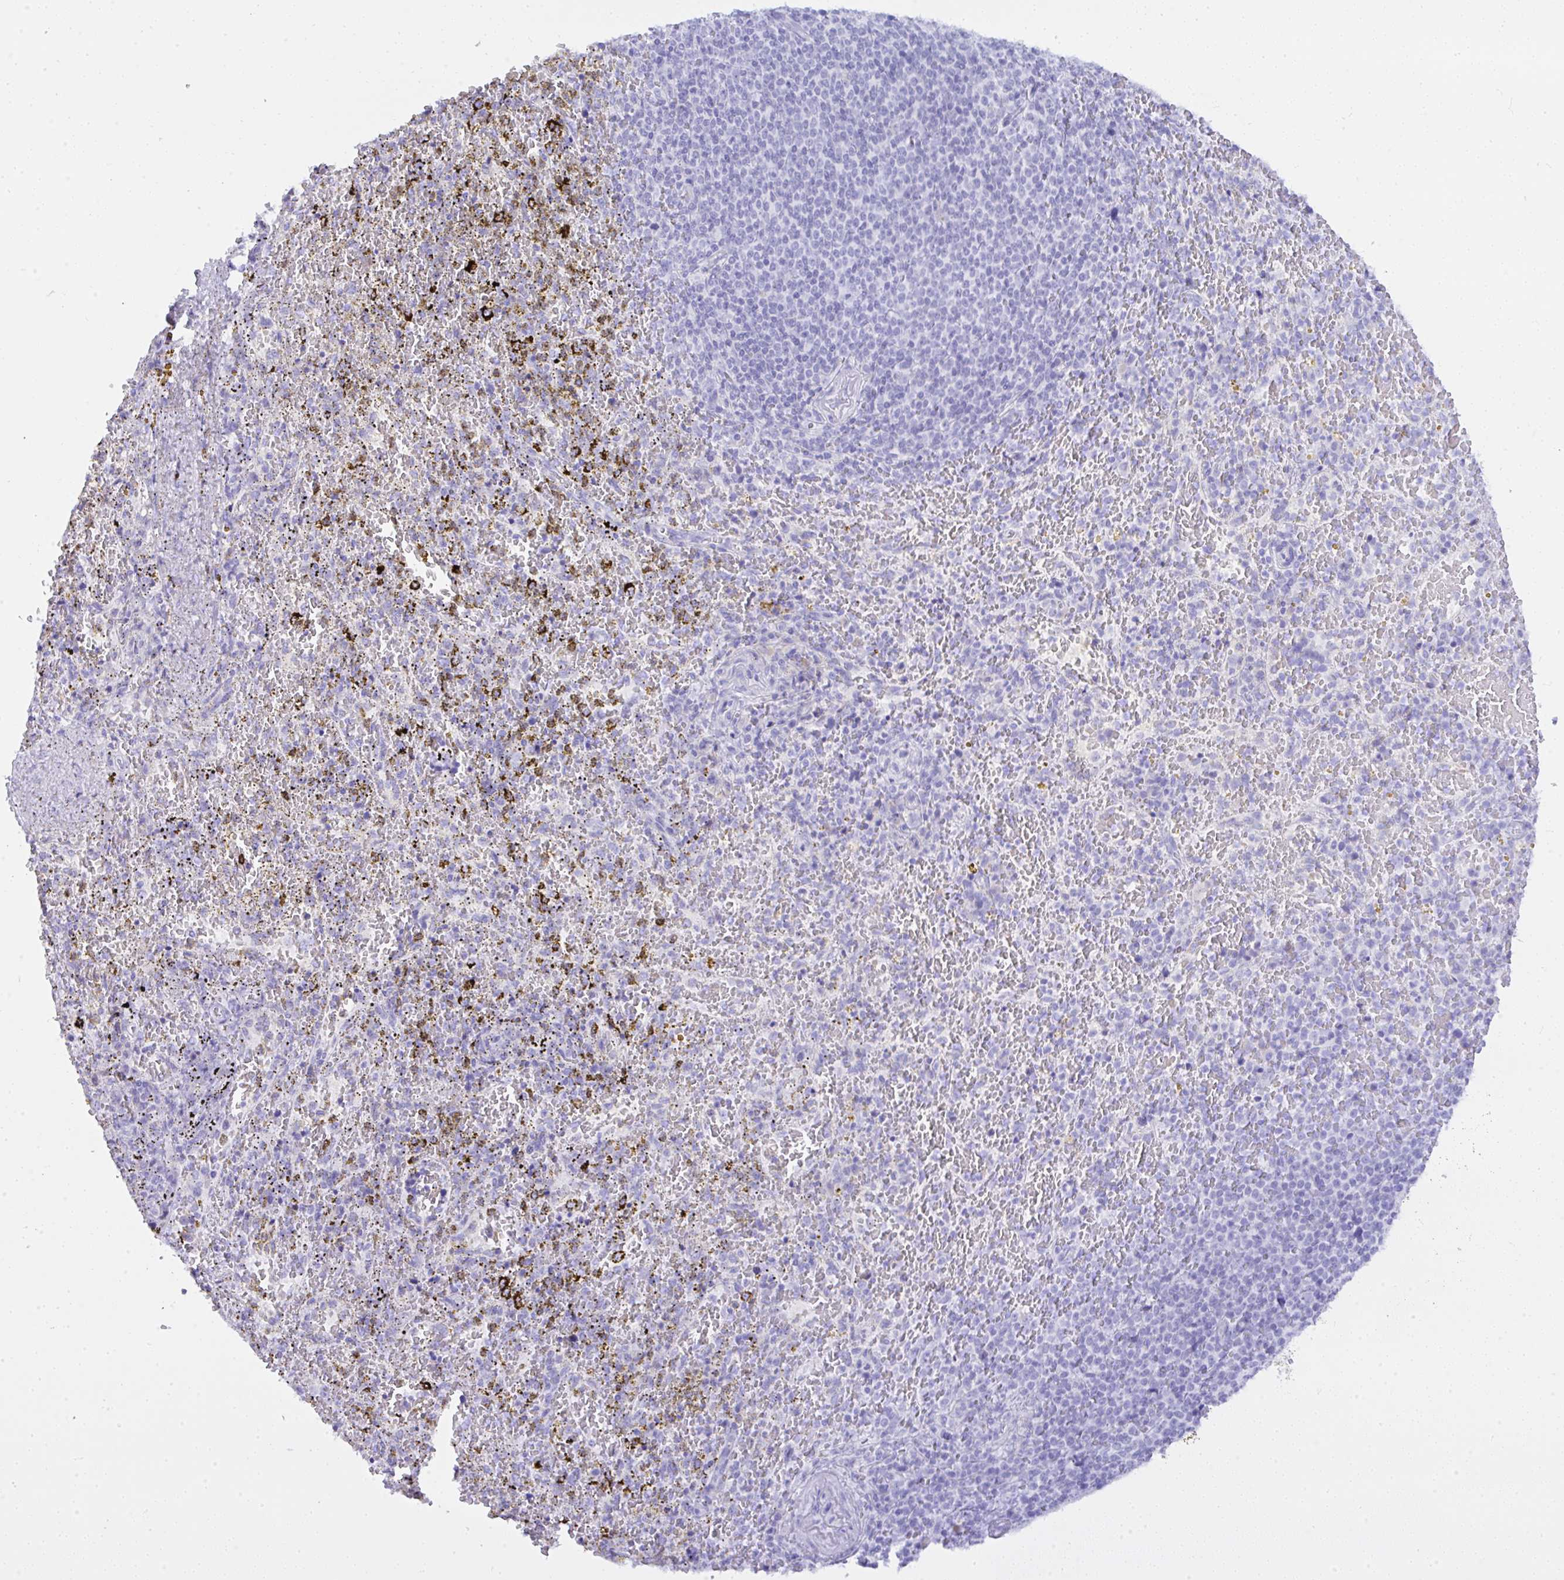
{"staining": {"intensity": "negative", "quantity": "none", "location": "none"}, "tissue": "spleen", "cell_type": "Cells in red pulp", "image_type": "normal", "snomed": [{"axis": "morphology", "description": "Normal tissue, NOS"}, {"axis": "topography", "description": "Spleen"}], "caption": "Image shows no protein positivity in cells in red pulp of unremarkable spleen. (Stains: DAB IHC with hematoxylin counter stain, Microscopy: brightfield microscopy at high magnification).", "gene": "SEL1L2", "patient": {"sex": "female", "age": 50}}